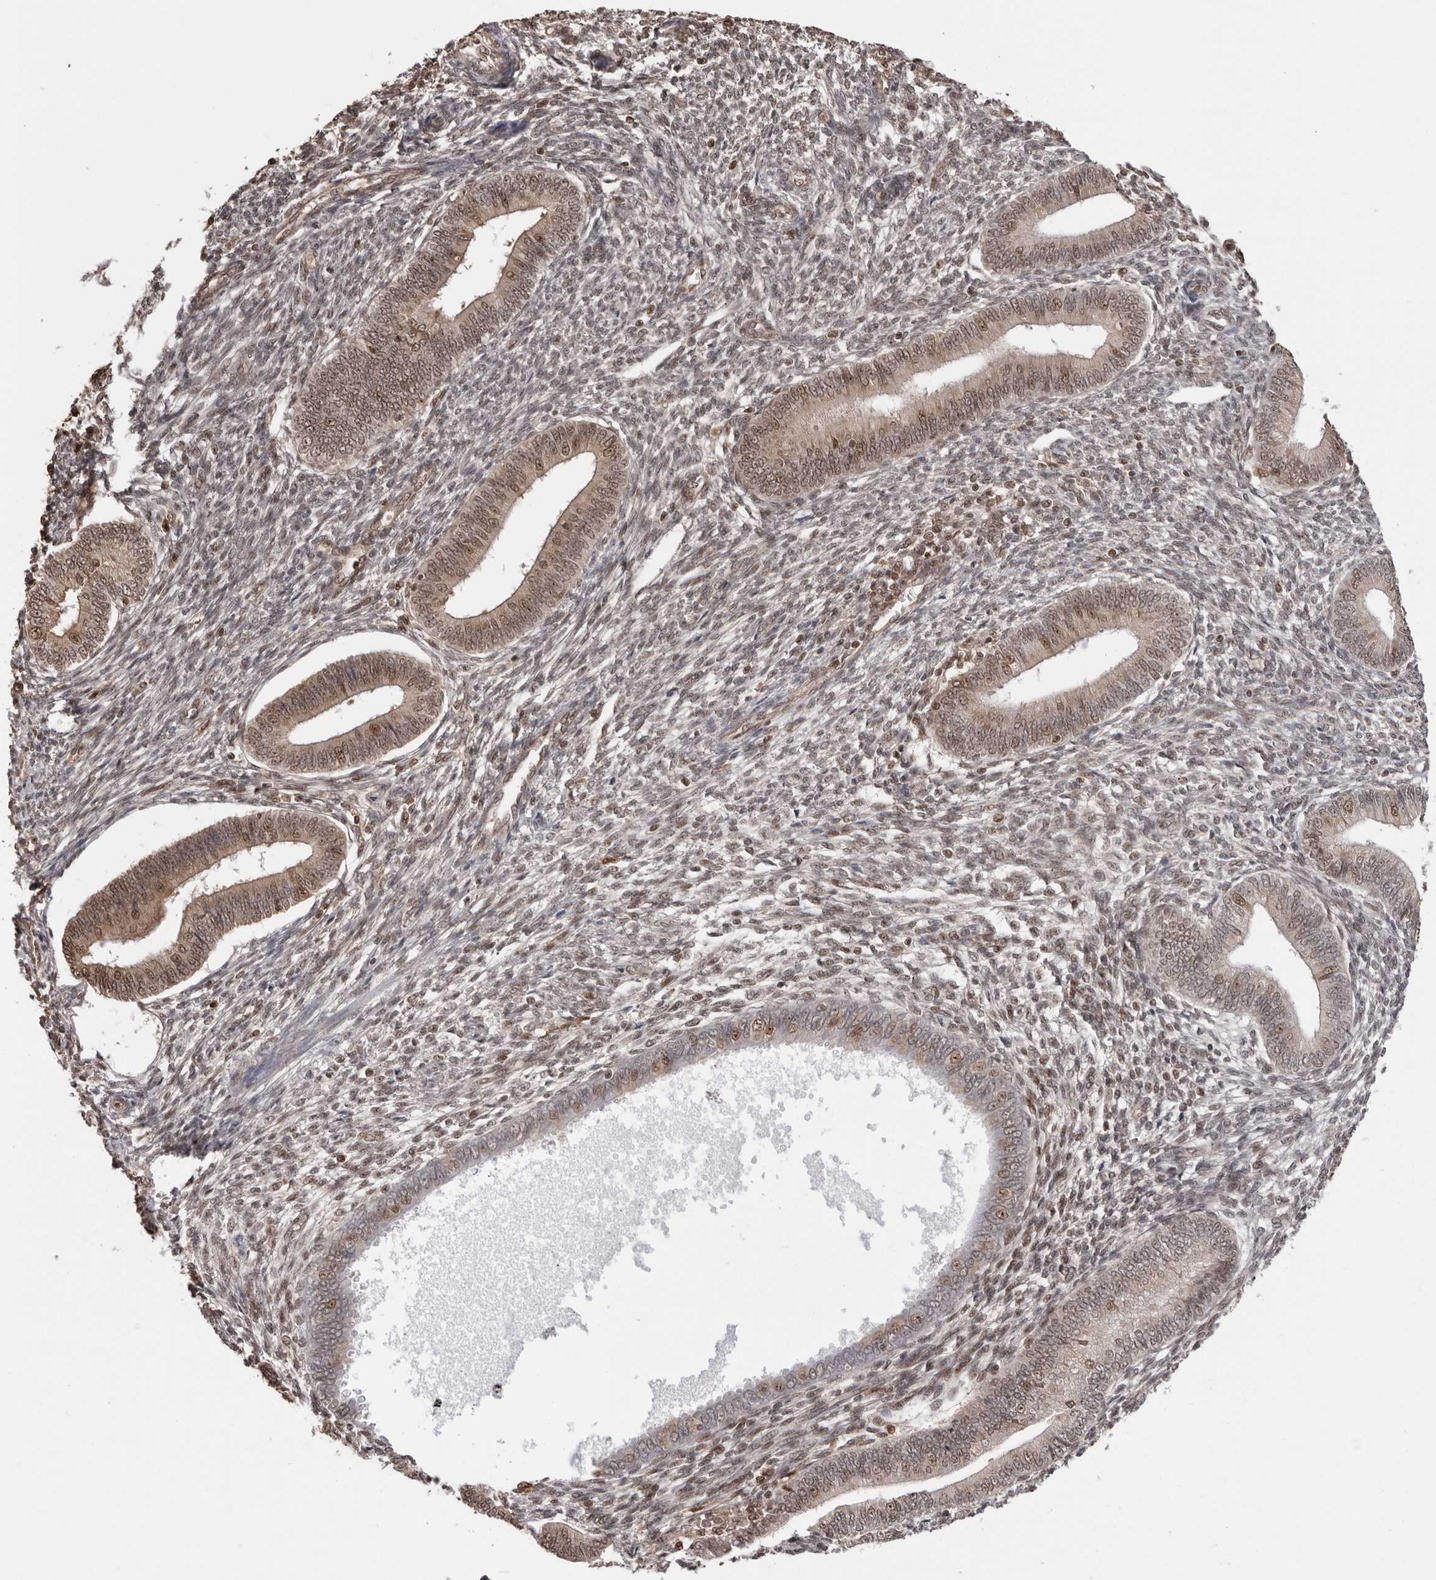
{"staining": {"intensity": "moderate", "quantity": ">75%", "location": "nuclear"}, "tissue": "endometrium", "cell_type": "Cells in endometrial stroma", "image_type": "normal", "snomed": [{"axis": "morphology", "description": "Normal tissue, NOS"}, {"axis": "topography", "description": "Endometrium"}], "caption": "Protein expression analysis of benign human endometrium reveals moderate nuclear positivity in approximately >75% of cells in endometrial stroma.", "gene": "SDE2", "patient": {"sex": "female", "age": 46}}